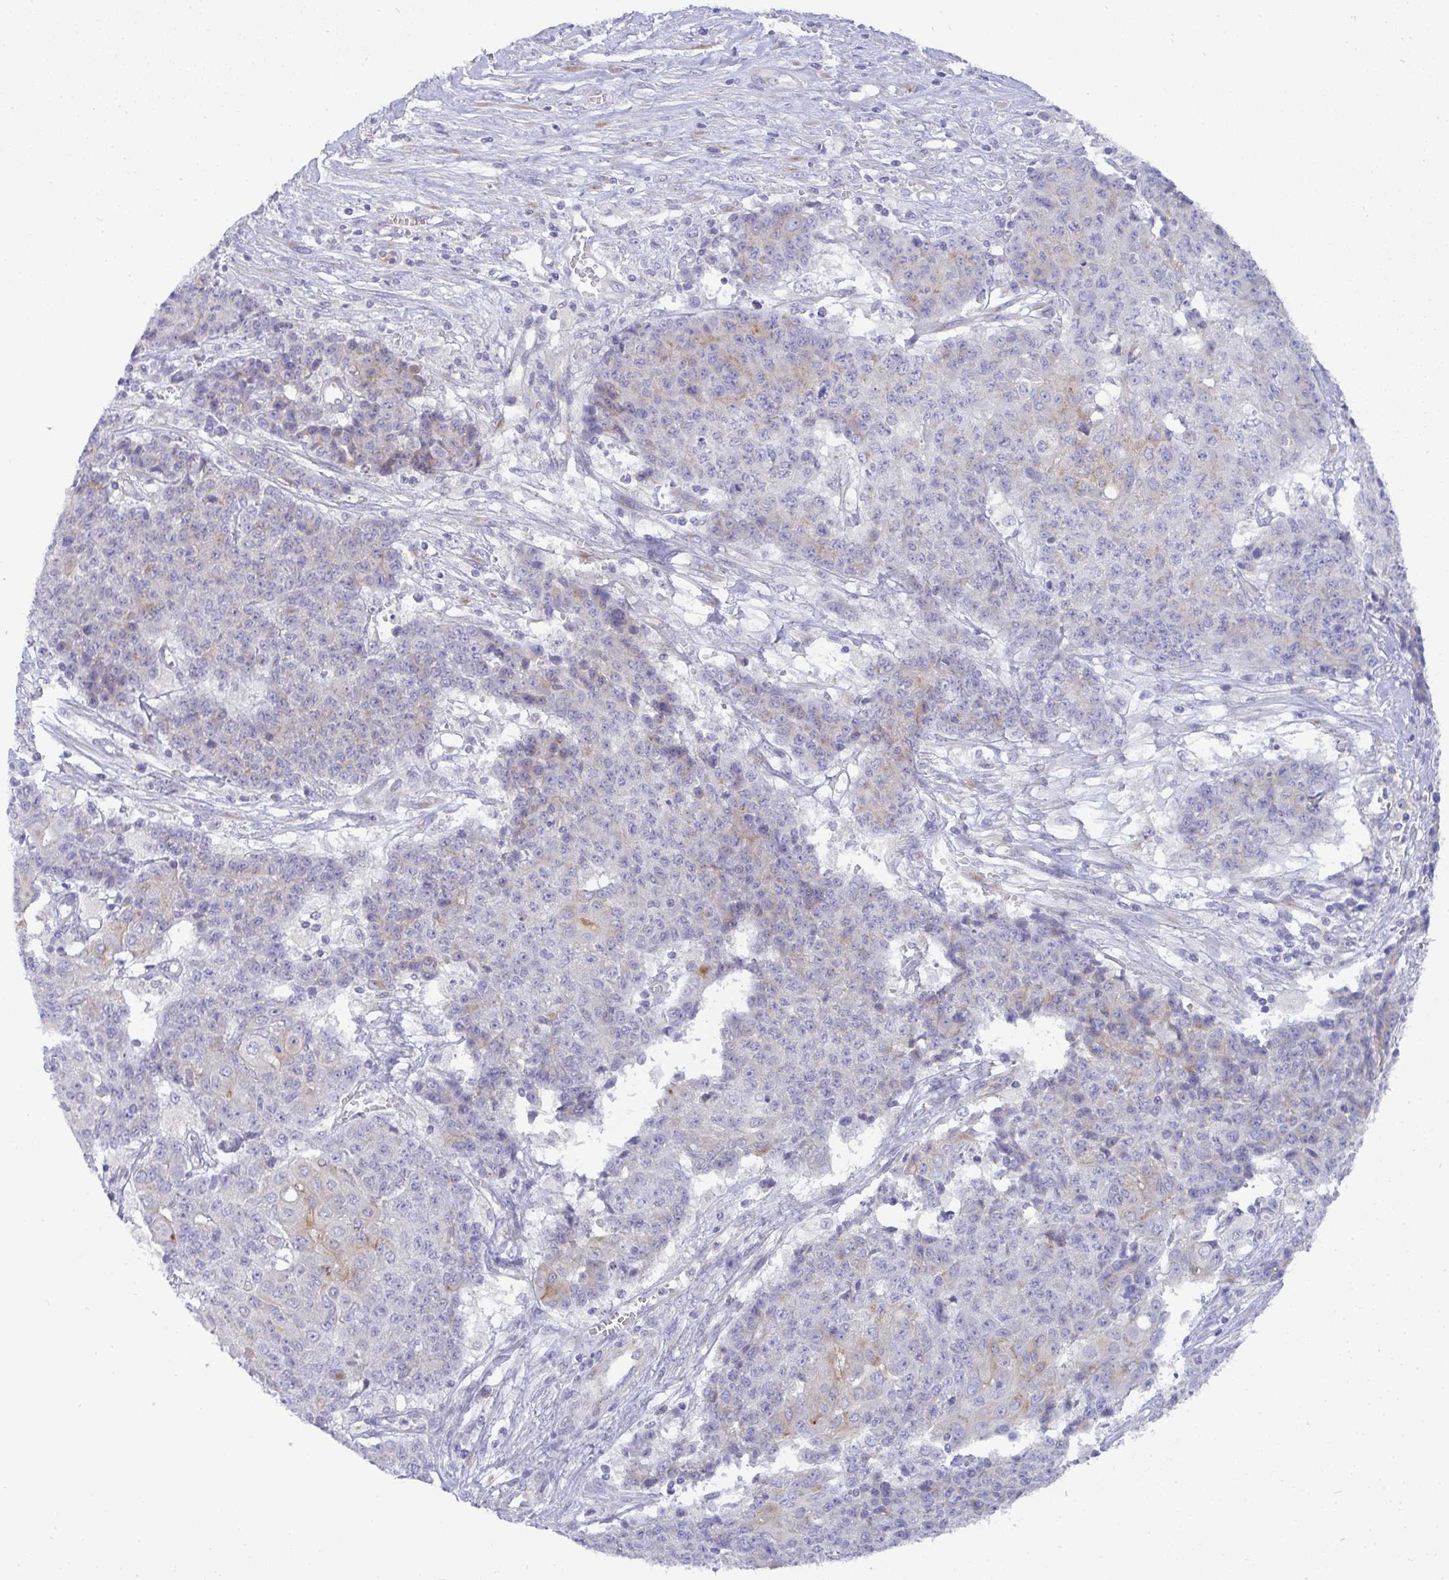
{"staining": {"intensity": "weak", "quantity": "<25%", "location": "cytoplasmic/membranous"}, "tissue": "ovarian cancer", "cell_type": "Tumor cells", "image_type": "cancer", "snomed": [{"axis": "morphology", "description": "Carcinoma, endometroid"}, {"axis": "topography", "description": "Ovary"}], "caption": "Tumor cells show no significant expression in ovarian endometroid carcinoma.", "gene": "FAM177A1", "patient": {"sex": "female", "age": 42}}